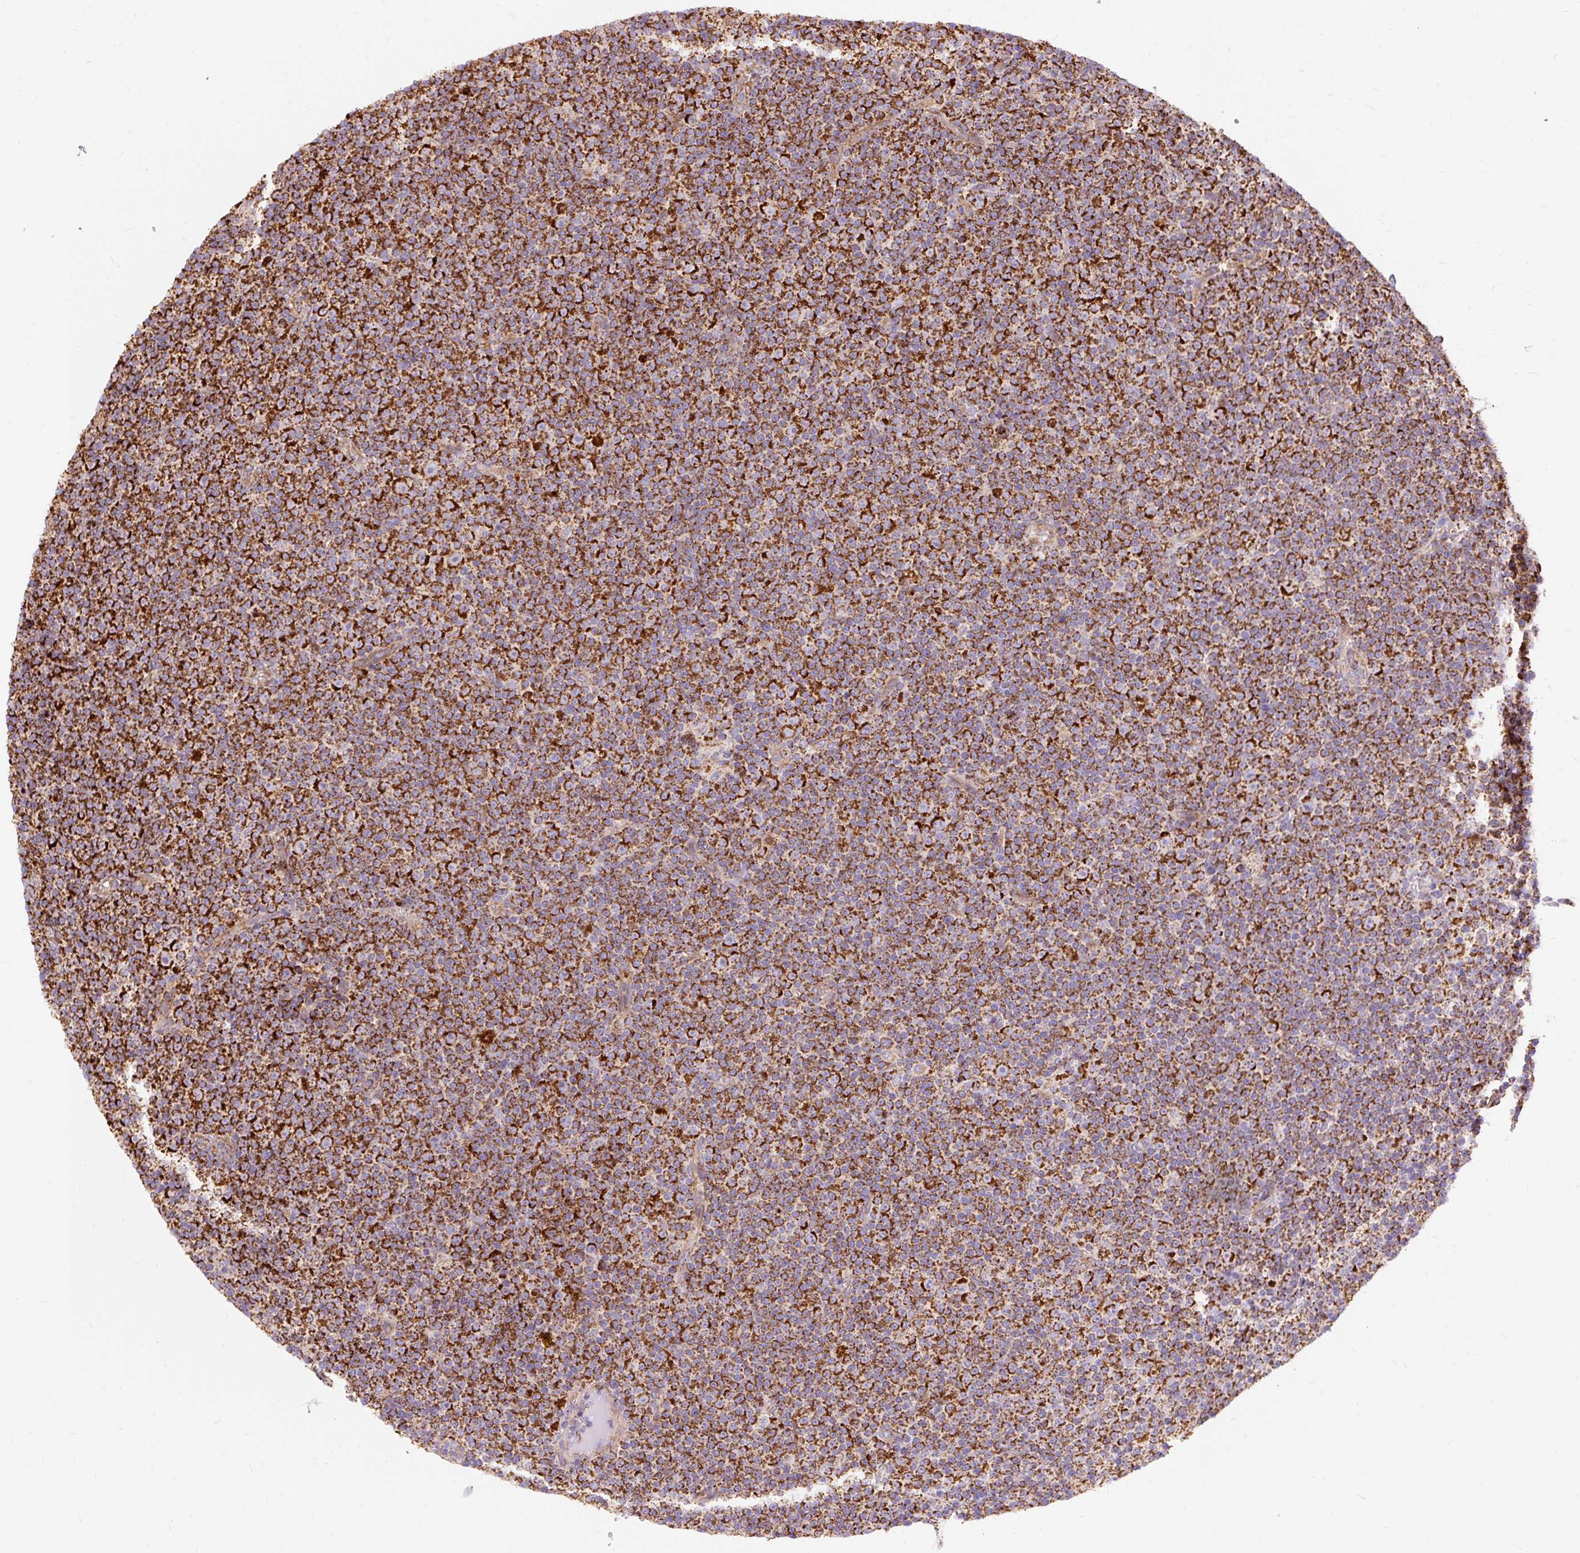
{"staining": {"intensity": "strong", "quantity": ">75%", "location": "cytoplasmic/membranous"}, "tissue": "lymphoma", "cell_type": "Tumor cells", "image_type": "cancer", "snomed": [{"axis": "morphology", "description": "Malignant lymphoma, non-Hodgkin's type, Low grade"}, {"axis": "topography", "description": "Lymph node"}], "caption": "Strong cytoplasmic/membranous expression is appreciated in approximately >75% of tumor cells in lymphoma.", "gene": "CEP290", "patient": {"sex": "female", "age": 67}}